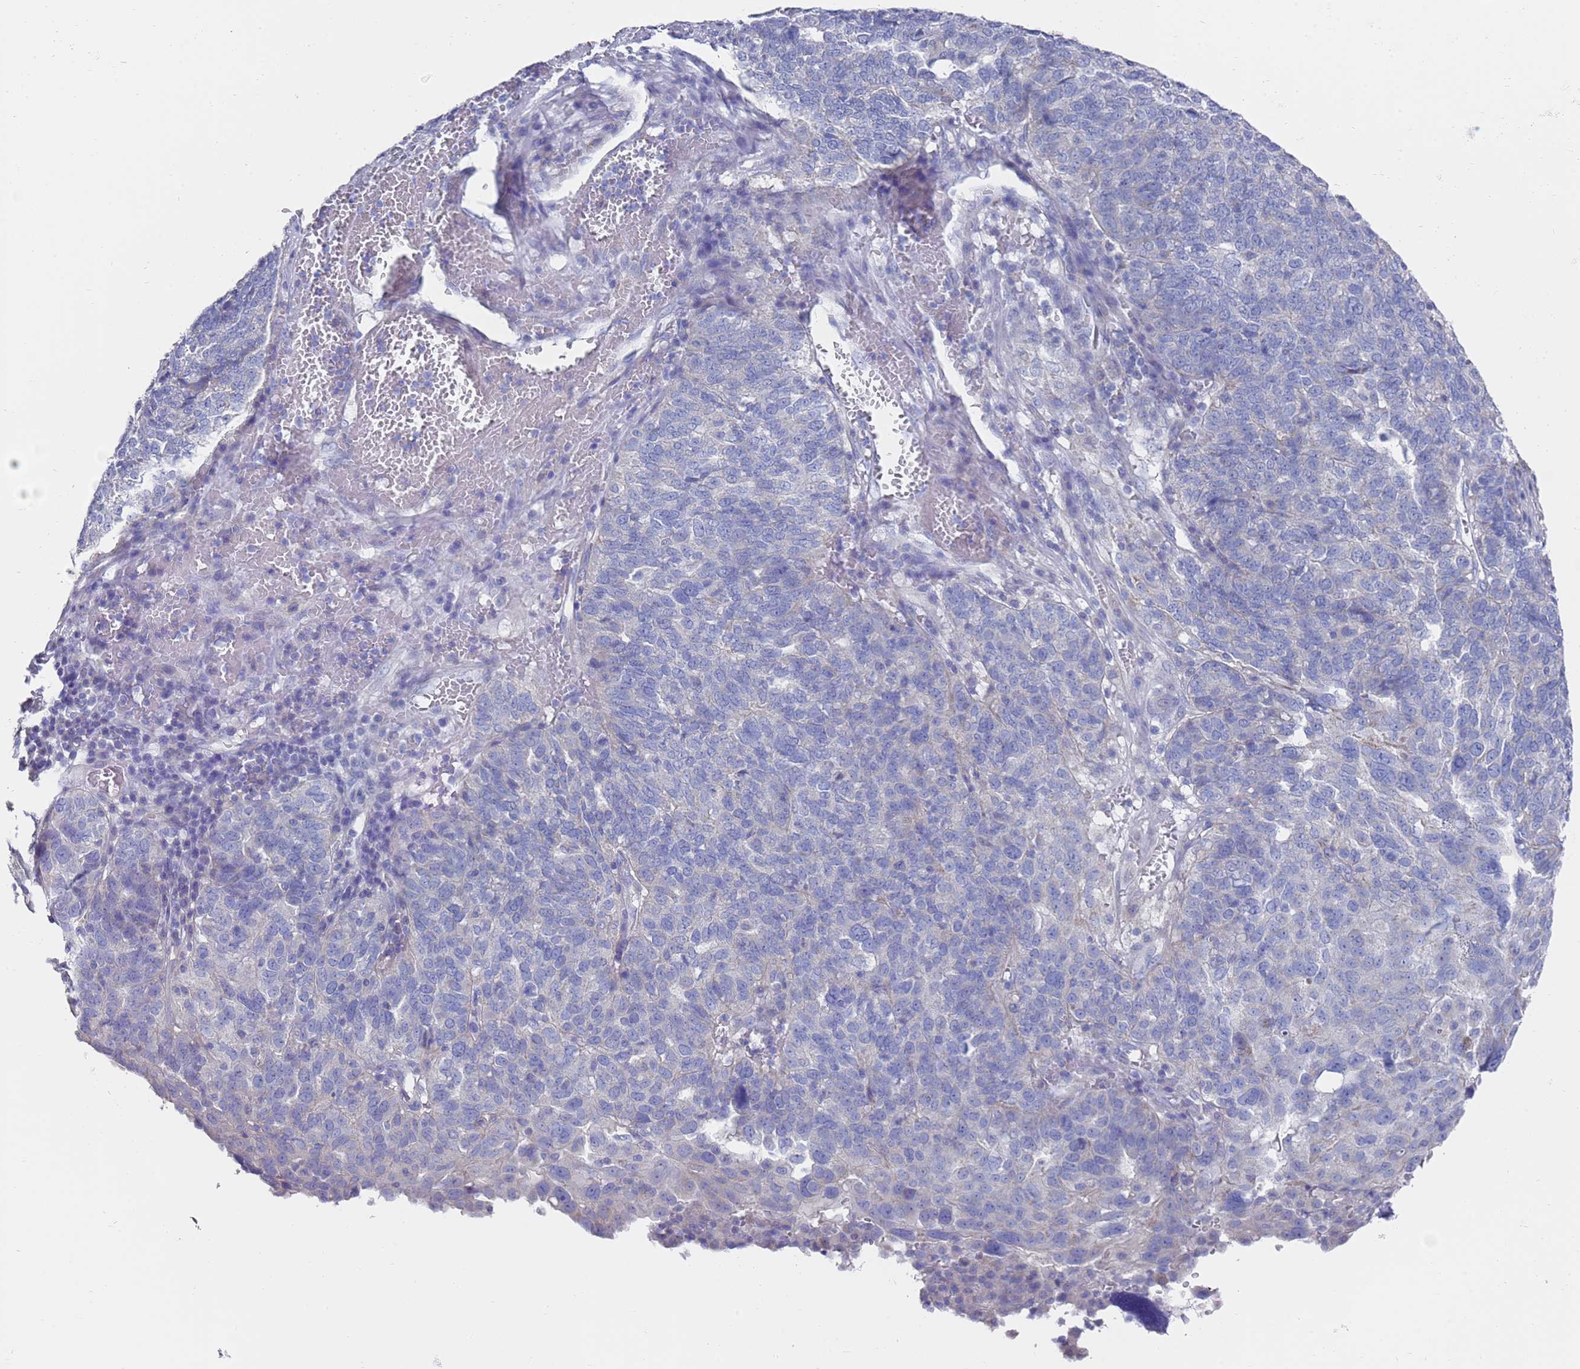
{"staining": {"intensity": "negative", "quantity": "none", "location": "none"}, "tissue": "ovarian cancer", "cell_type": "Tumor cells", "image_type": "cancer", "snomed": [{"axis": "morphology", "description": "Cystadenocarcinoma, serous, NOS"}, {"axis": "topography", "description": "Ovary"}], "caption": "High power microscopy photomicrograph of an immunohistochemistry image of ovarian cancer, revealing no significant expression in tumor cells.", "gene": "SCAPER", "patient": {"sex": "female", "age": 59}}